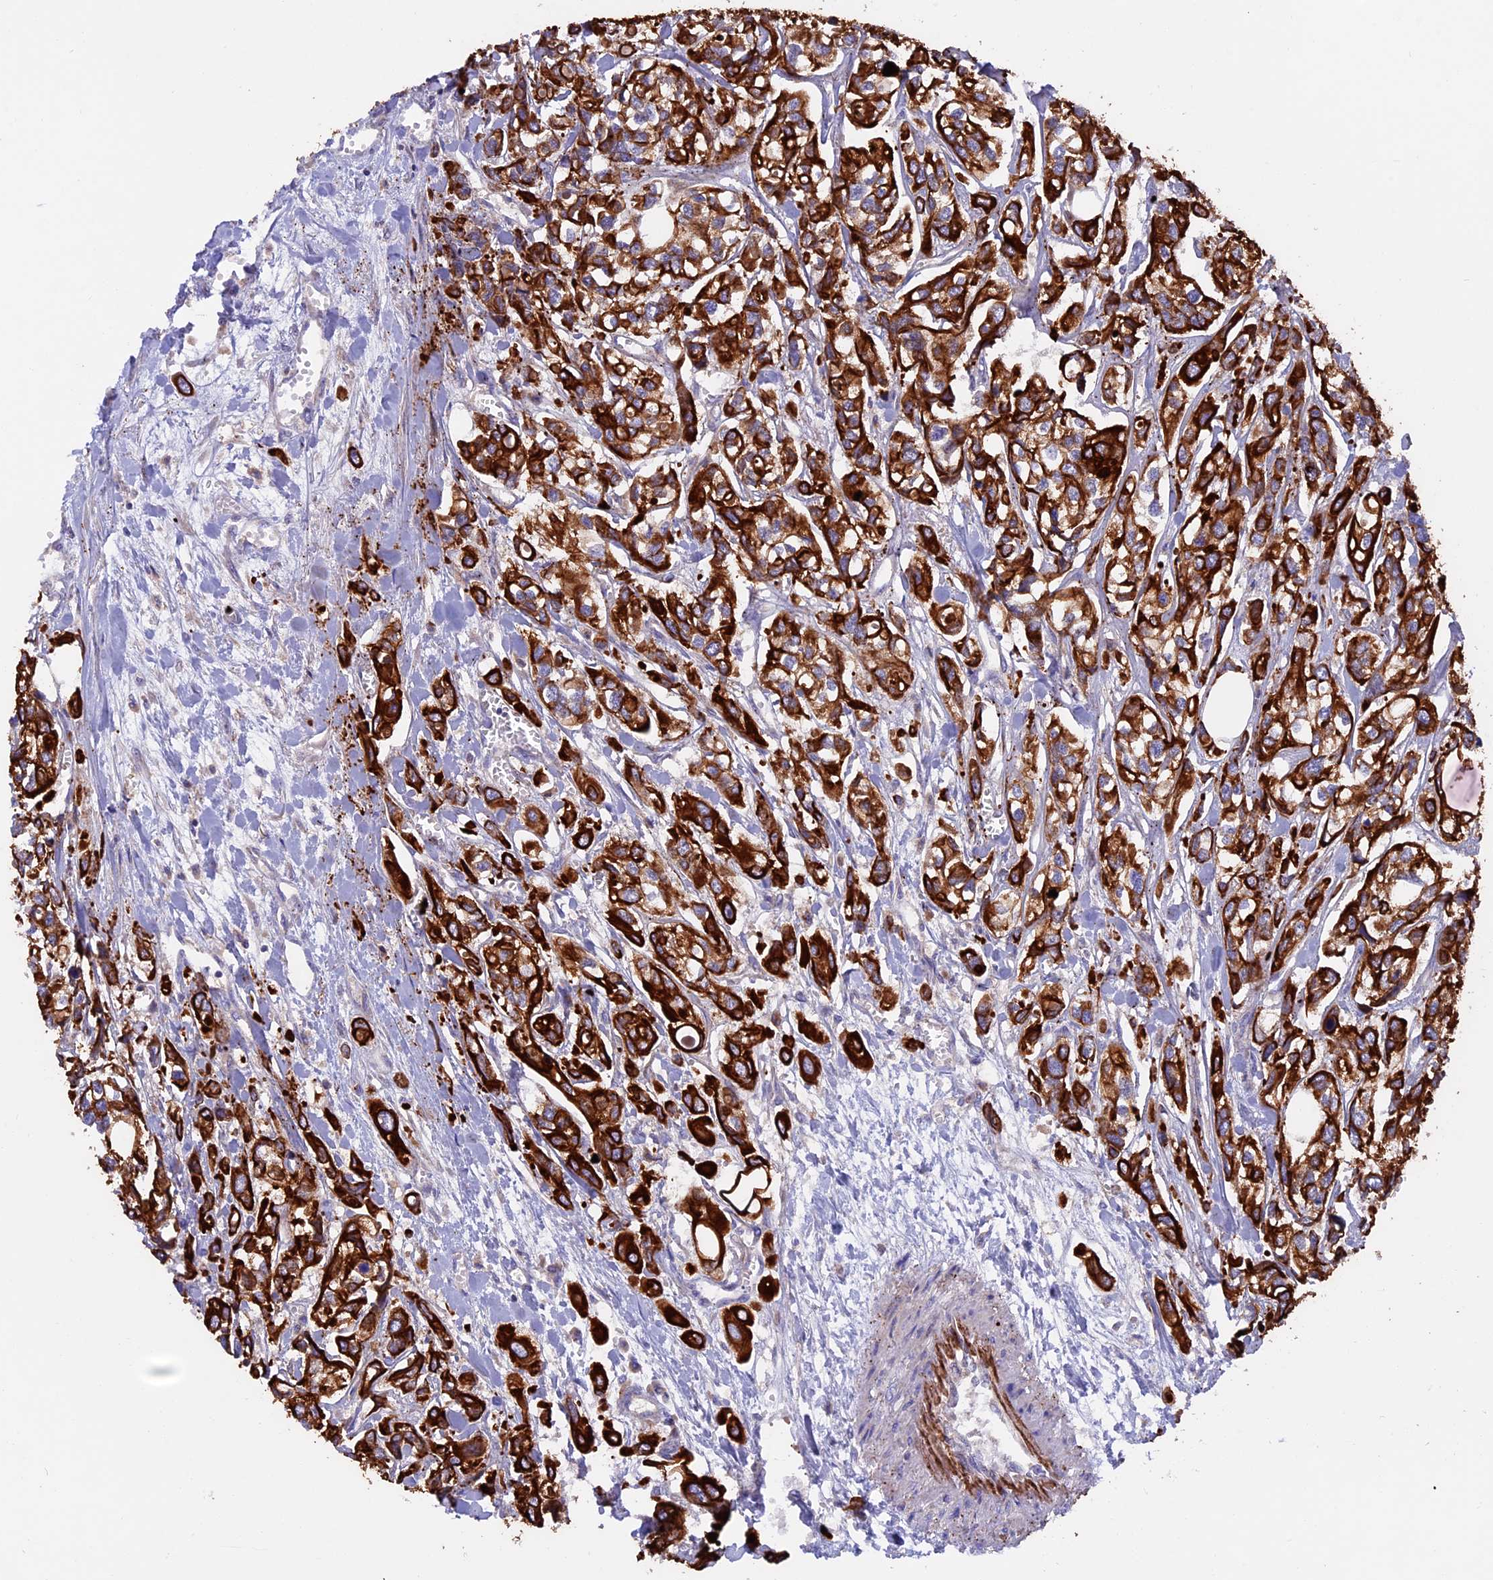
{"staining": {"intensity": "strong", "quantity": ">75%", "location": "cytoplasmic/membranous"}, "tissue": "urothelial cancer", "cell_type": "Tumor cells", "image_type": "cancer", "snomed": [{"axis": "morphology", "description": "Urothelial carcinoma, High grade"}, {"axis": "topography", "description": "Urinary bladder"}], "caption": "Brown immunohistochemical staining in human urothelial cancer shows strong cytoplasmic/membranous expression in approximately >75% of tumor cells. Nuclei are stained in blue.", "gene": "PTPN9", "patient": {"sex": "male", "age": 67}}